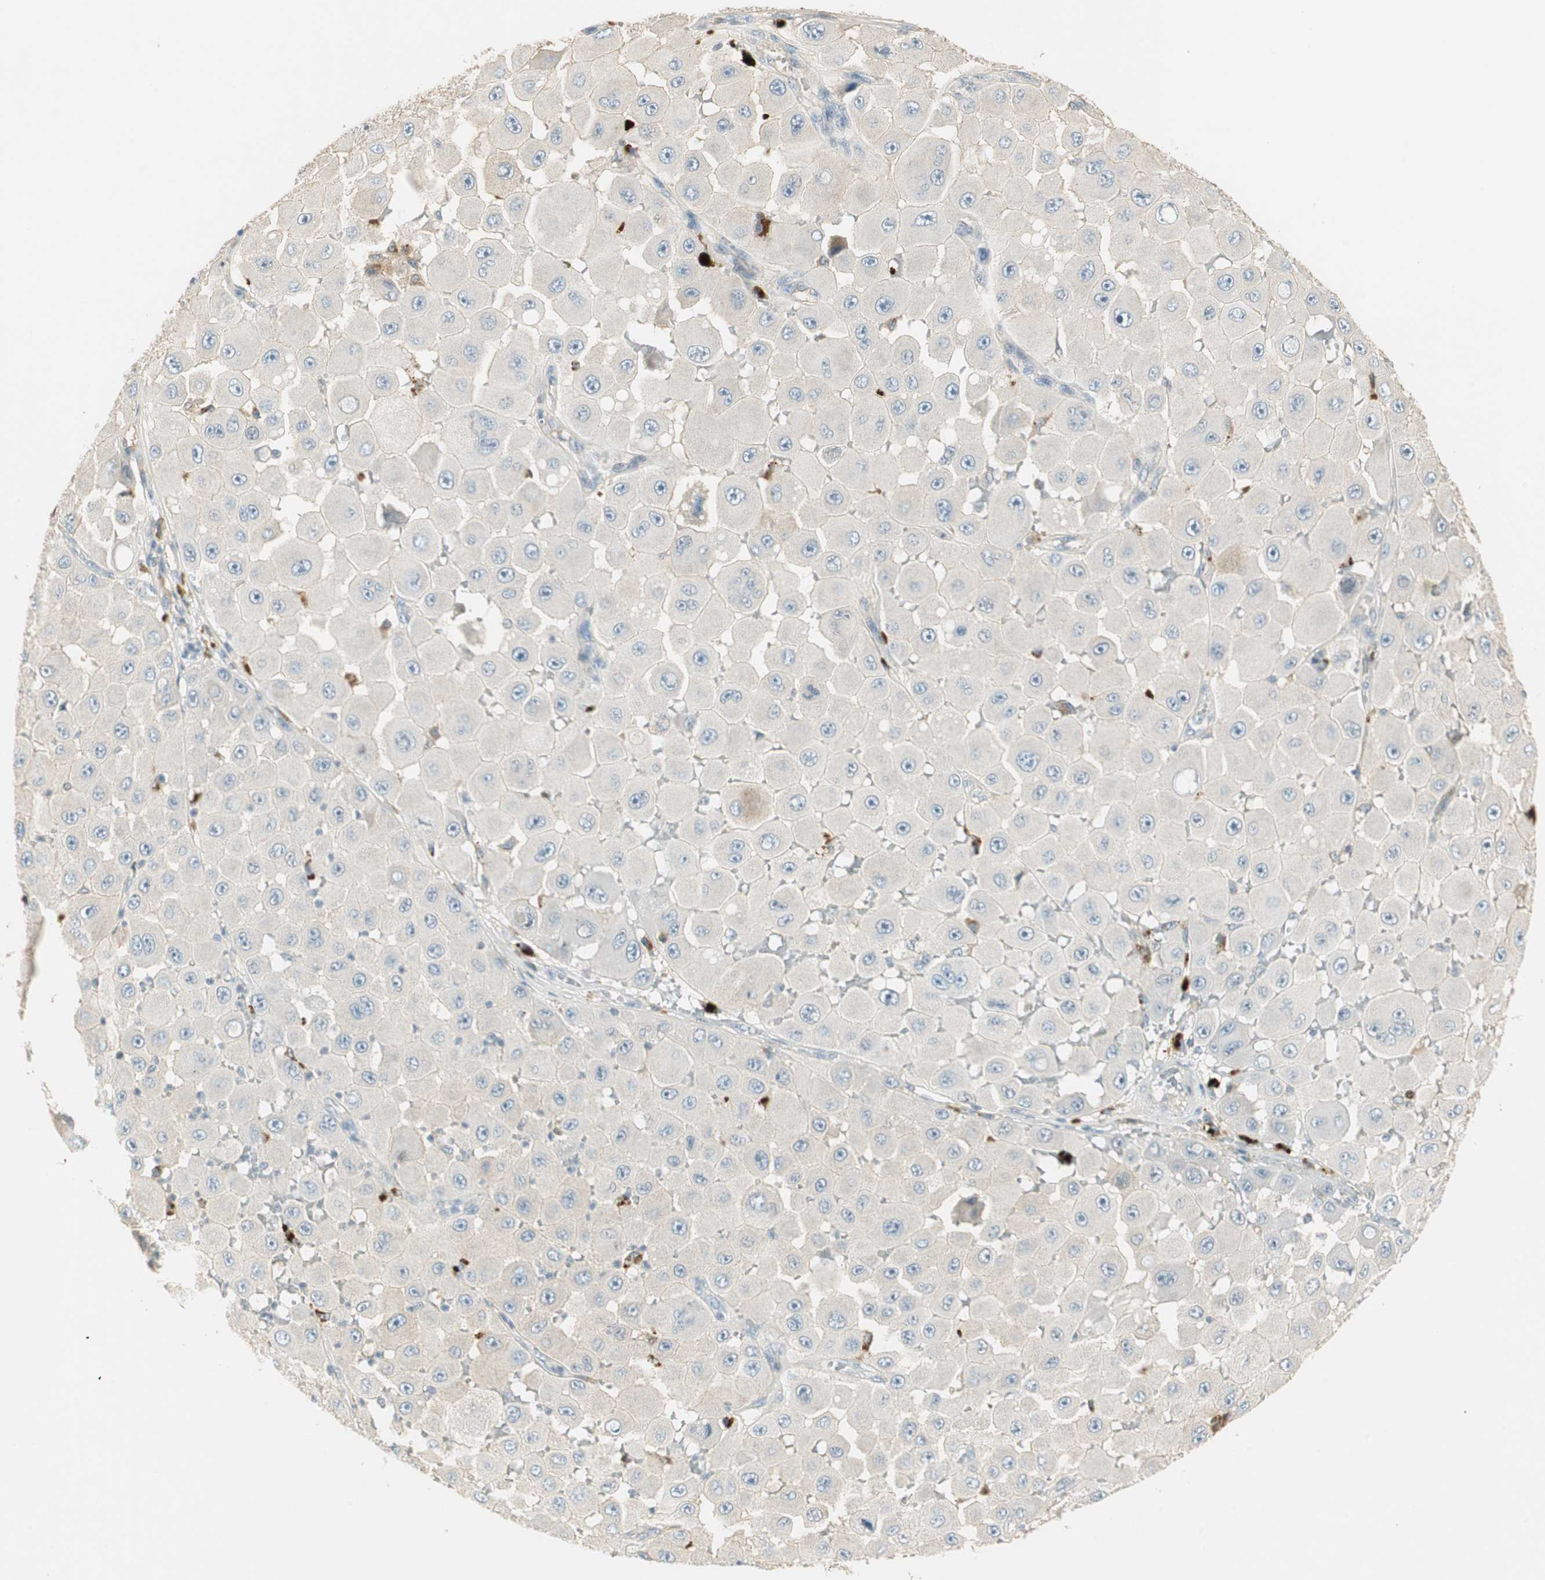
{"staining": {"intensity": "negative", "quantity": "none", "location": "none"}, "tissue": "melanoma", "cell_type": "Tumor cells", "image_type": "cancer", "snomed": [{"axis": "morphology", "description": "Malignant melanoma, NOS"}, {"axis": "topography", "description": "Skin"}], "caption": "This is a micrograph of immunohistochemistry staining of melanoma, which shows no staining in tumor cells.", "gene": "RUNX2", "patient": {"sex": "female", "age": 81}}